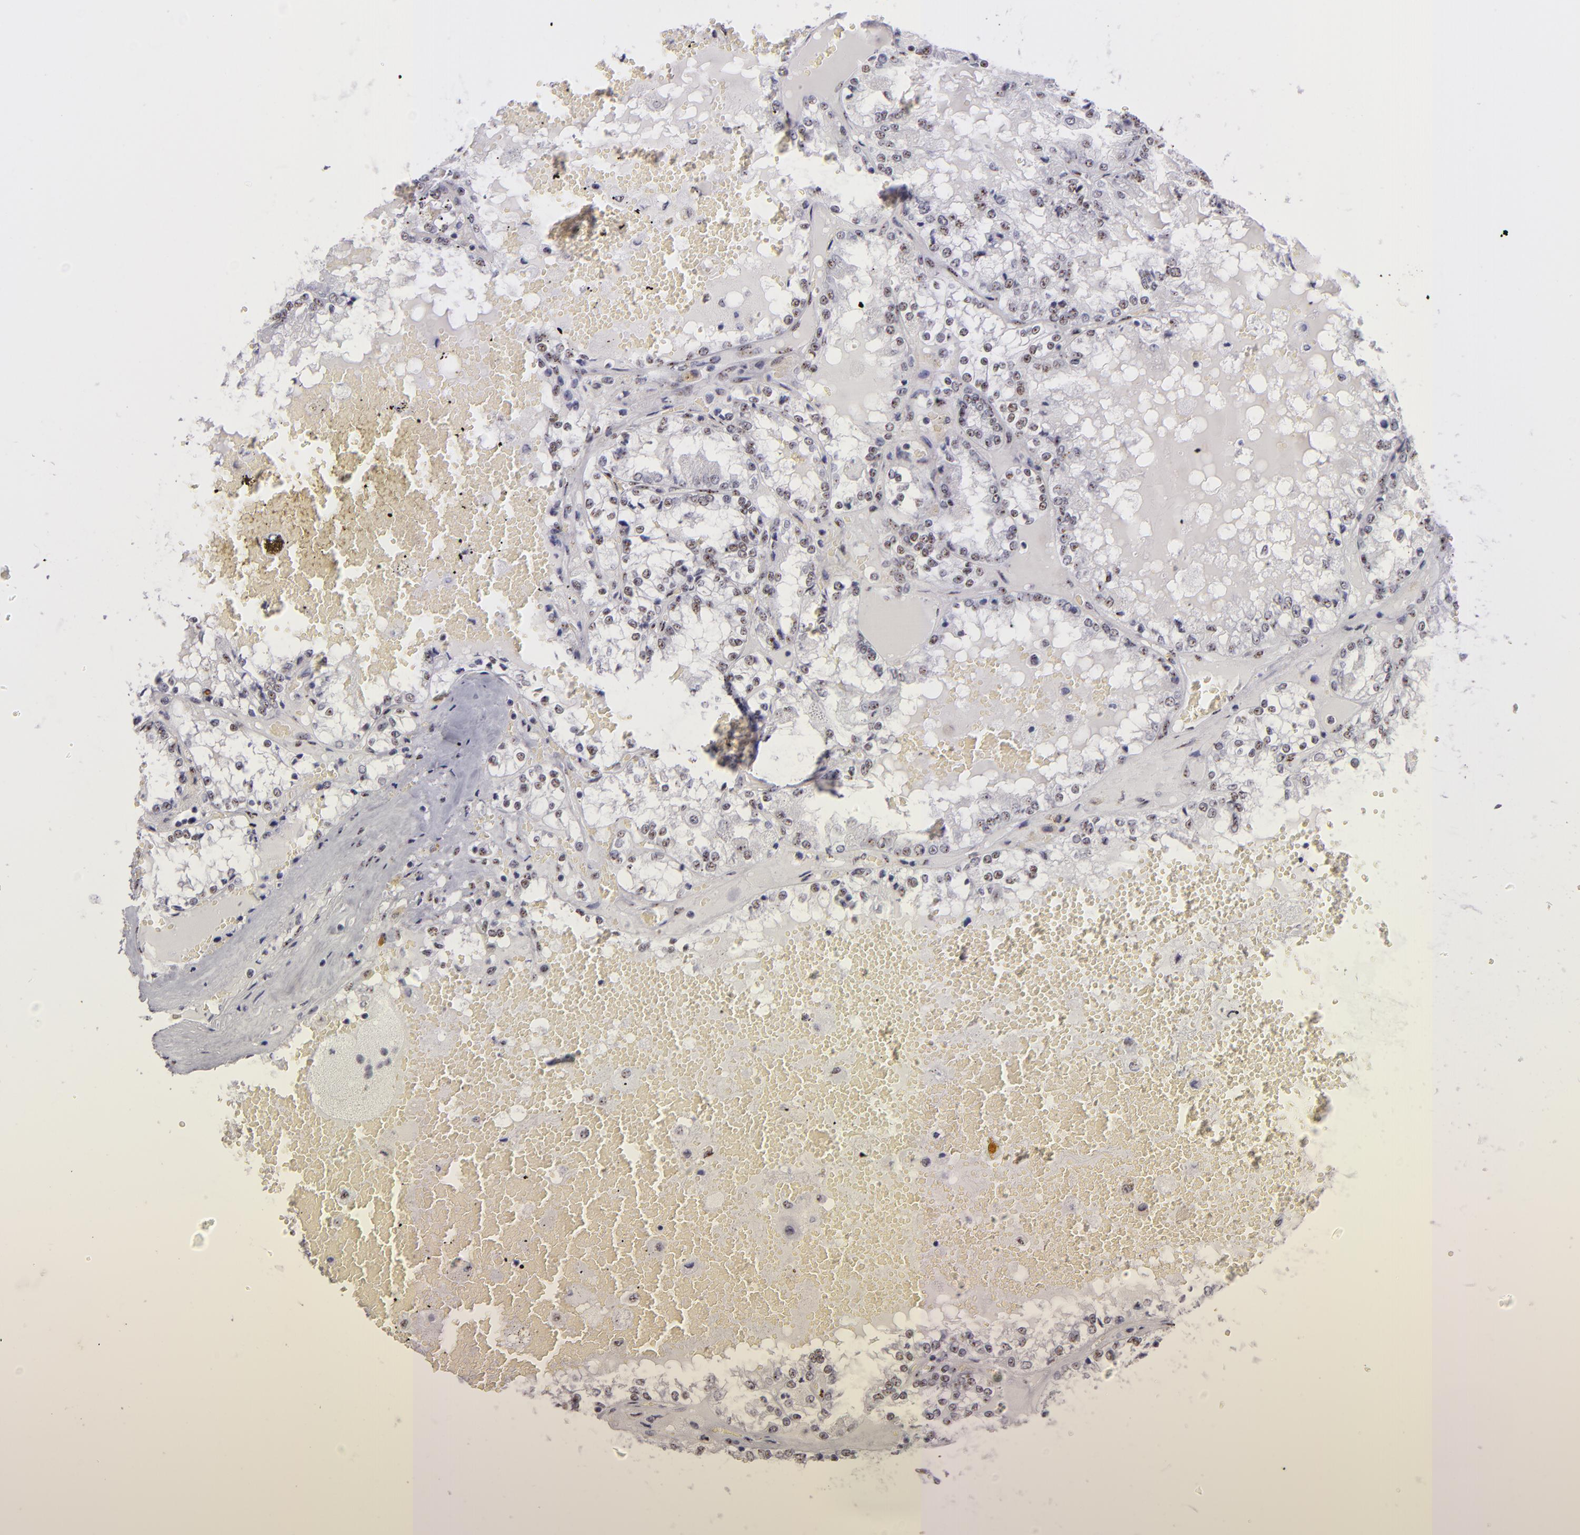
{"staining": {"intensity": "weak", "quantity": "<25%", "location": "nuclear"}, "tissue": "renal cancer", "cell_type": "Tumor cells", "image_type": "cancer", "snomed": [{"axis": "morphology", "description": "Adenocarcinoma, NOS"}, {"axis": "topography", "description": "Kidney"}], "caption": "Tumor cells are negative for brown protein staining in adenocarcinoma (renal).", "gene": "TOP3A", "patient": {"sex": "female", "age": 56}}